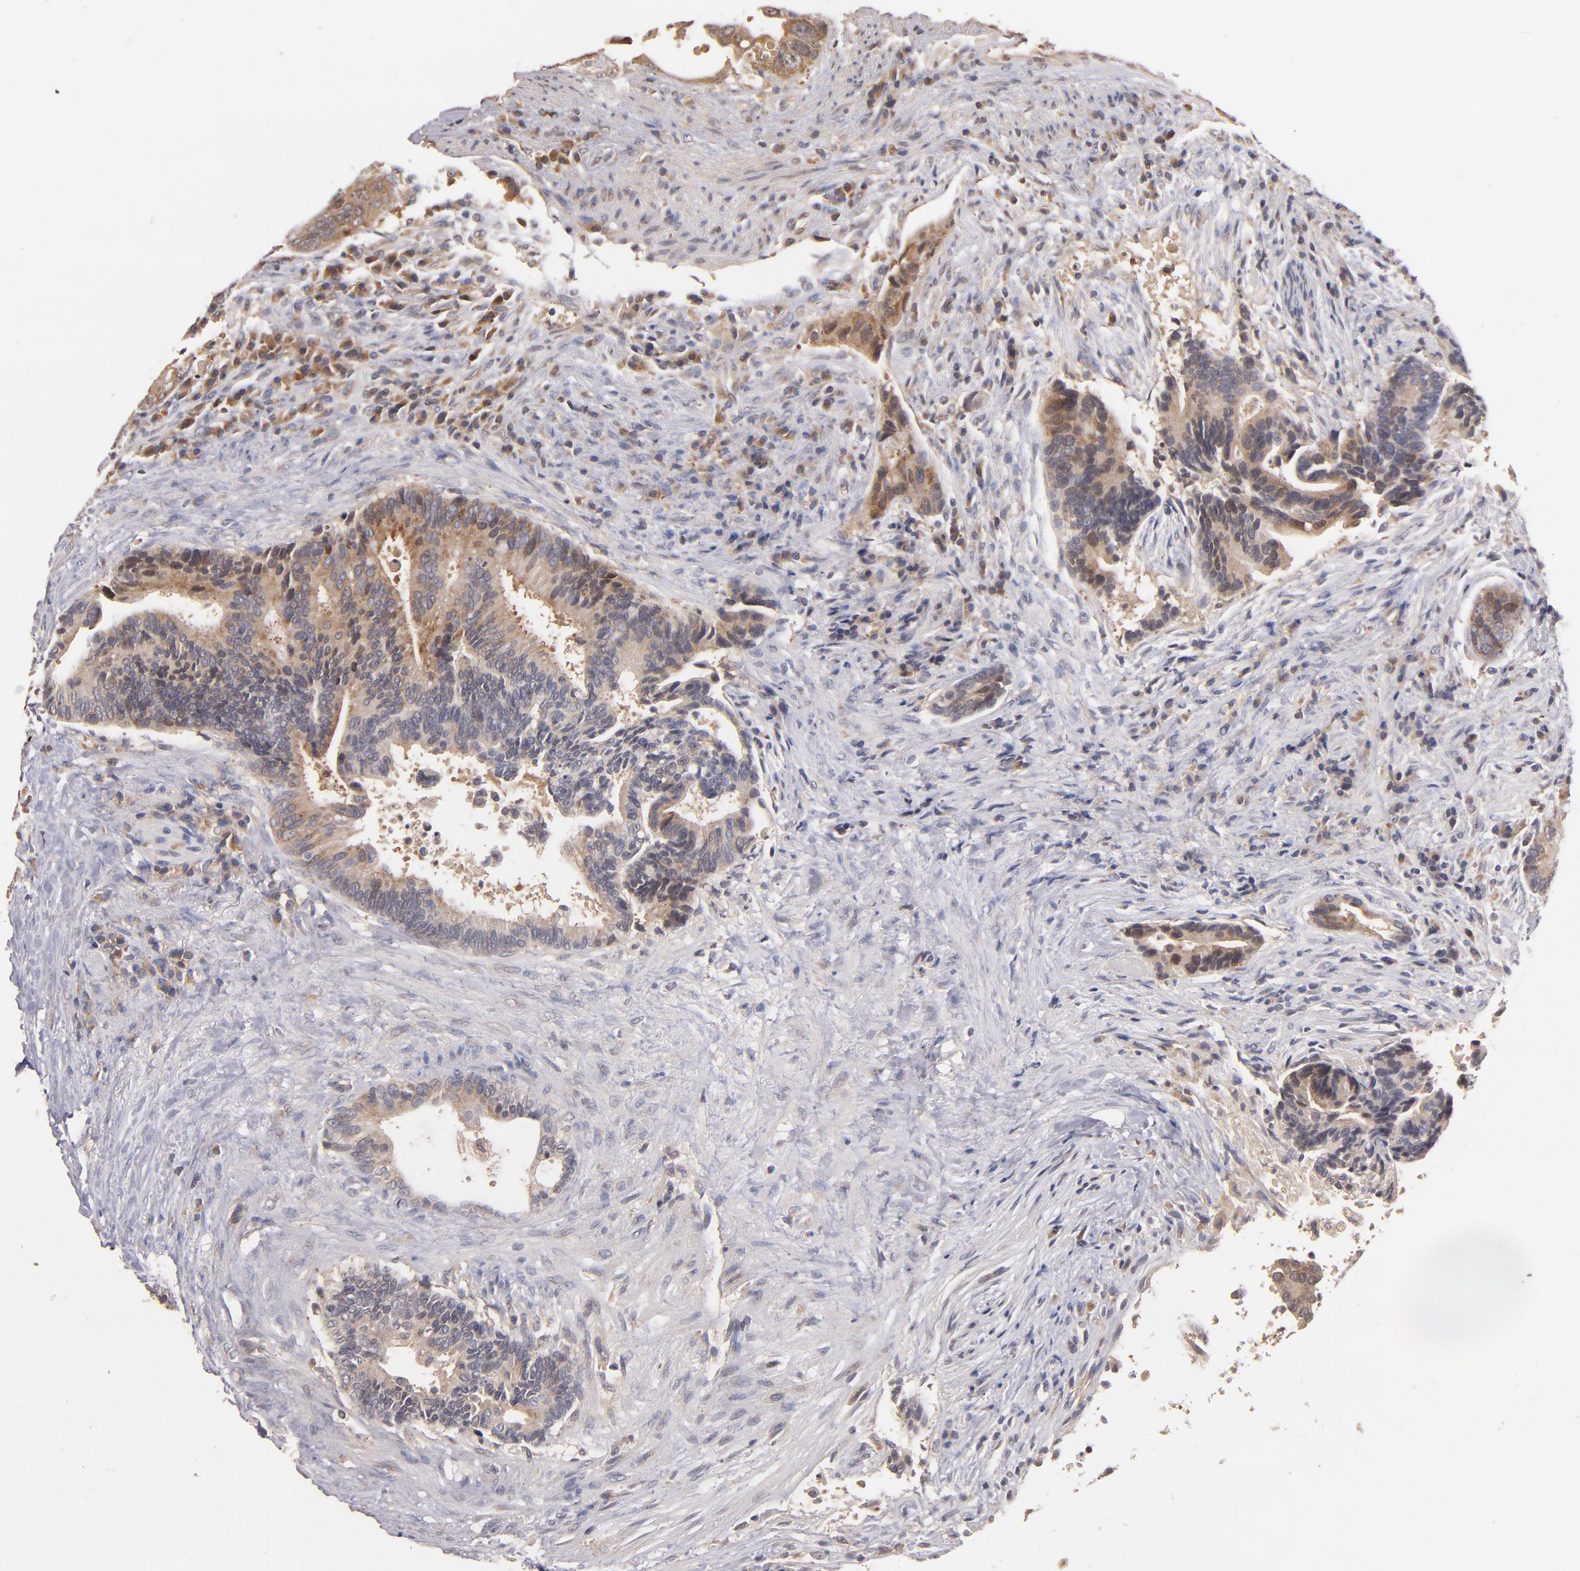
{"staining": {"intensity": "moderate", "quantity": ">75%", "location": "cytoplasmic/membranous"}, "tissue": "colorectal cancer", "cell_type": "Tumor cells", "image_type": "cancer", "snomed": [{"axis": "morphology", "description": "Adenocarcinoma, NOS"}, {"axis": "topography", "description": "Rectum"}], "caption": "The micrograph displays immunohistochemical staining of adenocarcinoma (colorectal). There is moderate cytoplasmic/membranous expression is appreciated in about >75% of tumor cells.", "gene": "UPF3B", "patient": {"sex": "female", "age": 67}}